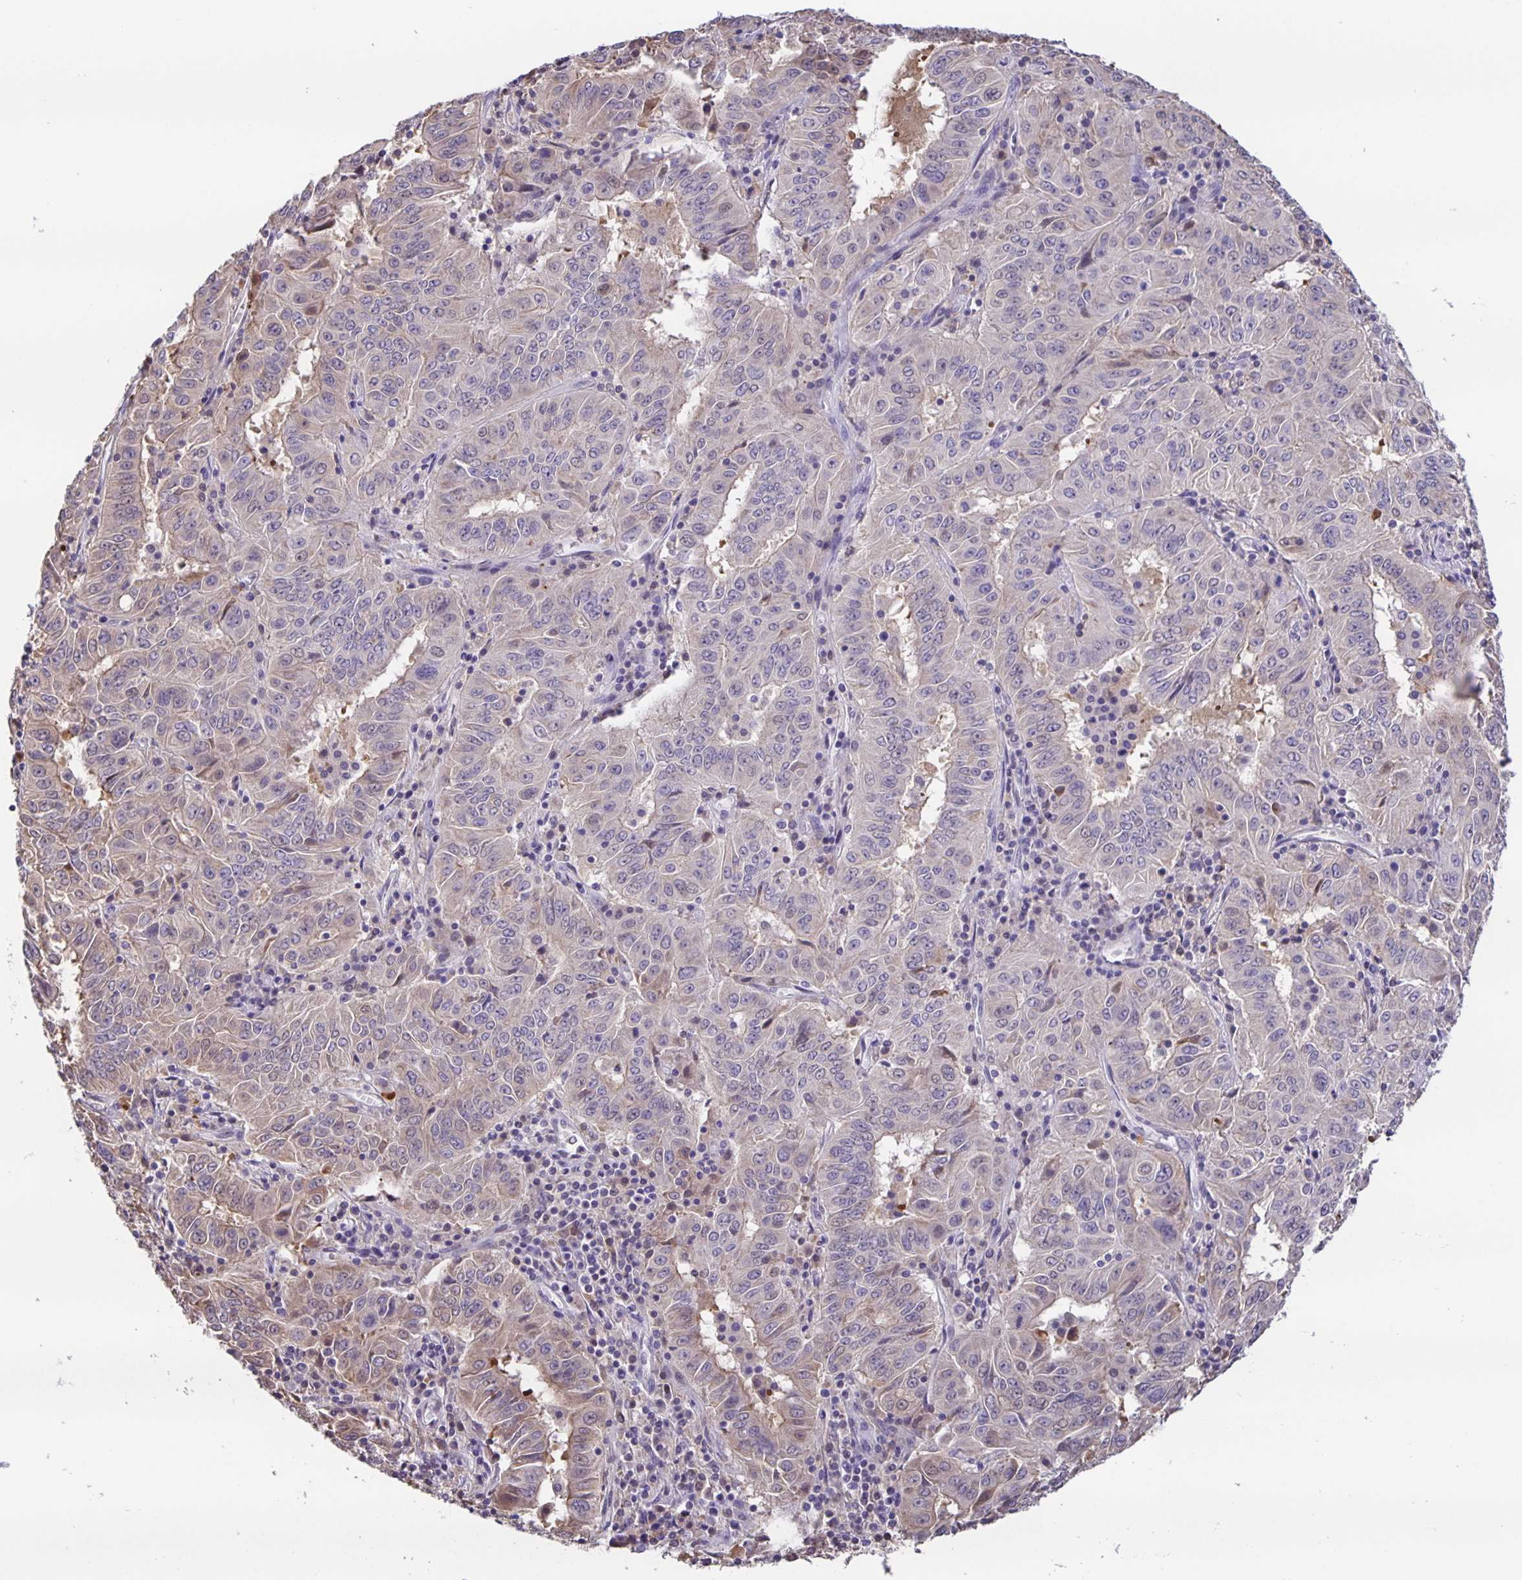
{"staining": {"intensity": "weak", "quantity": "<25%", "location": "cytoplasmic/membranous"}, "tissue": "pancreatic cancer", "cell_type": "Tumor cells", "image_type": "cancer", "snomed": [{"axis": "morphology", "description": "Adenocarcinoma, NOS"}, {"axis": "topography", "description": "Pancreas"}], "caption": "Pancreatic adenocarcinoma stained for a protein using immunohistochemistry displays no positivity tumor cells.", "gene": "MARCHF6", "patient": {"sex": "male", "age": 63}}